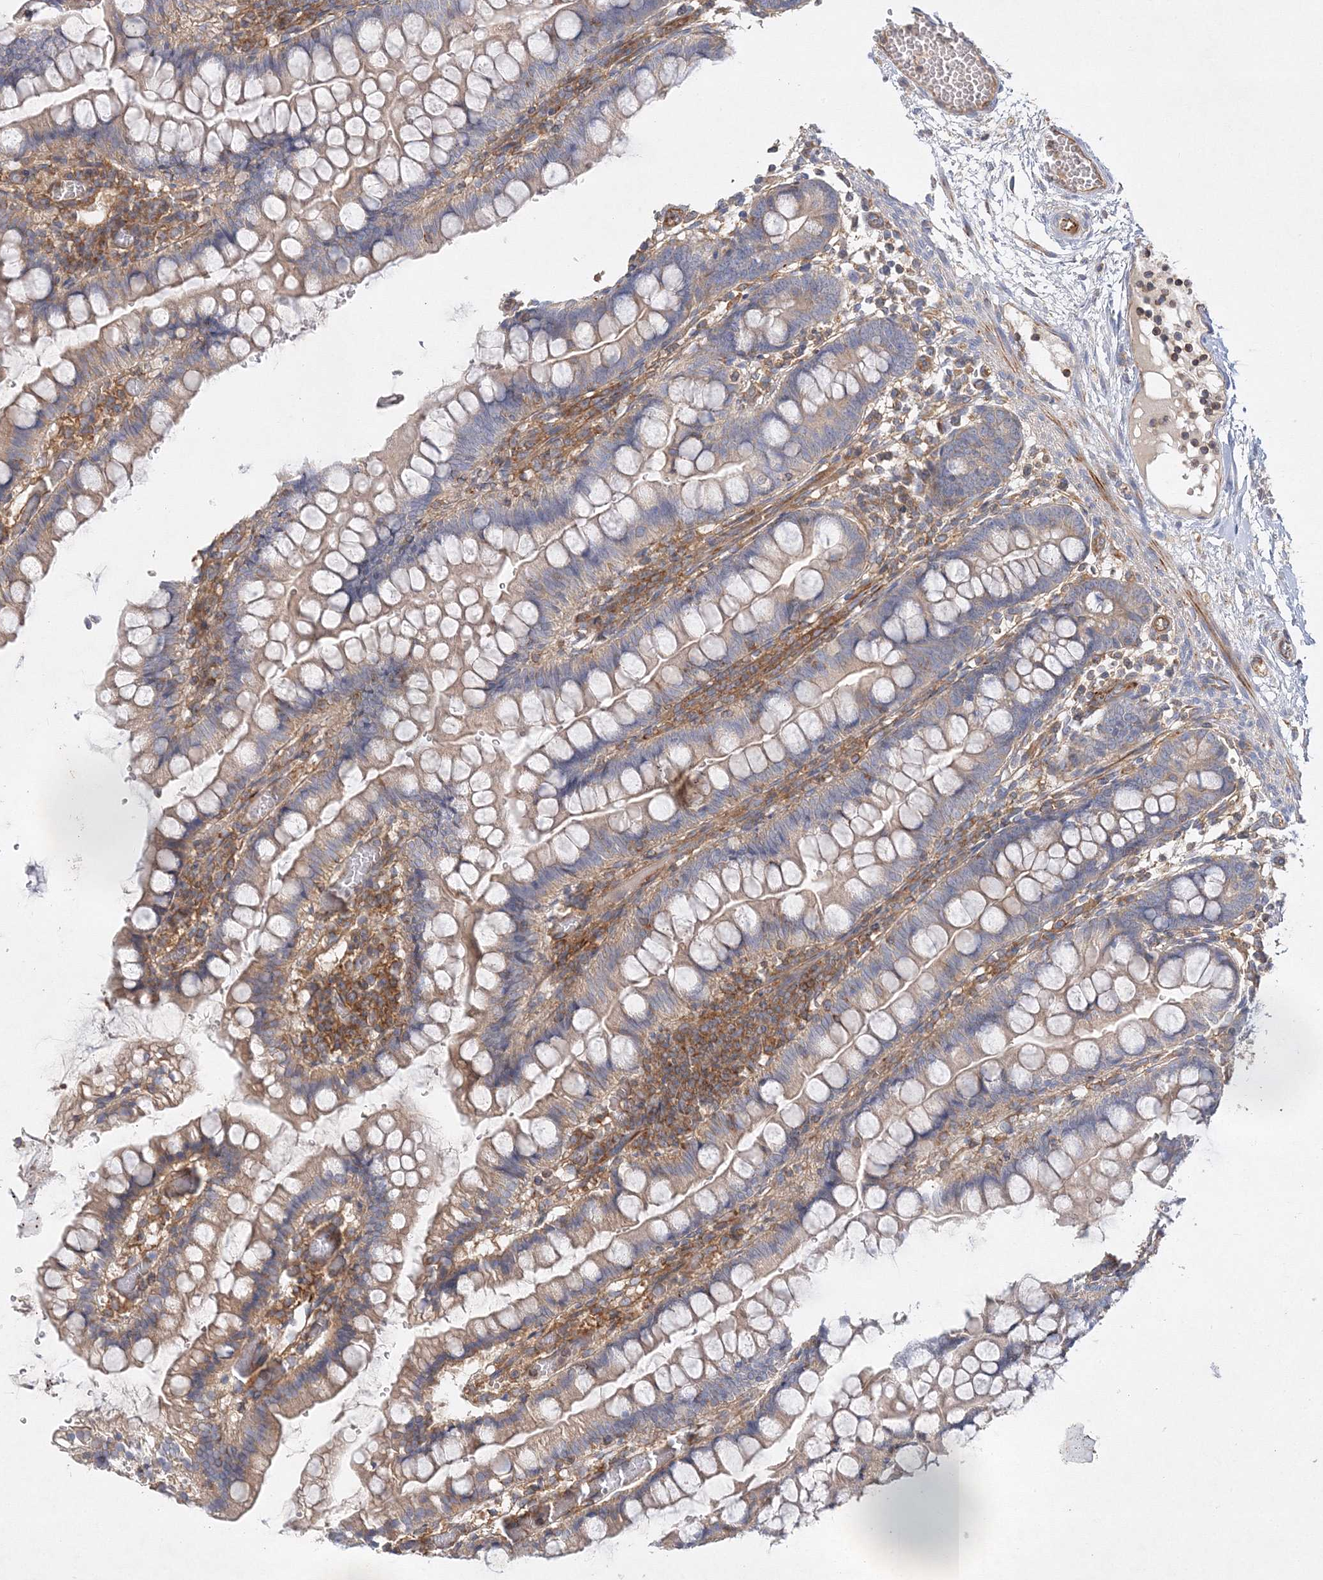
{"staining": {"intensity": "weak", "quantity": ">75%", "location": "cytoplasmic/membranous"}, "tissue": "small intestine", "cell_type": "Glandular cells", "image_type": "normal", "snomed": [{"axis": "morphology", "description": "Normal tissue, NOS"}, {"axis": "morphology", "description": "Developmental malformation"}, {"axis": "topography", "description": "Small intestine"}], "caption": "A histopathology image of small intestine stained for a protein displays weak cytoplasmic/membranous brown staining in glandular cells.", "gene": "WDR37", "patient": {"sex": "male"}}